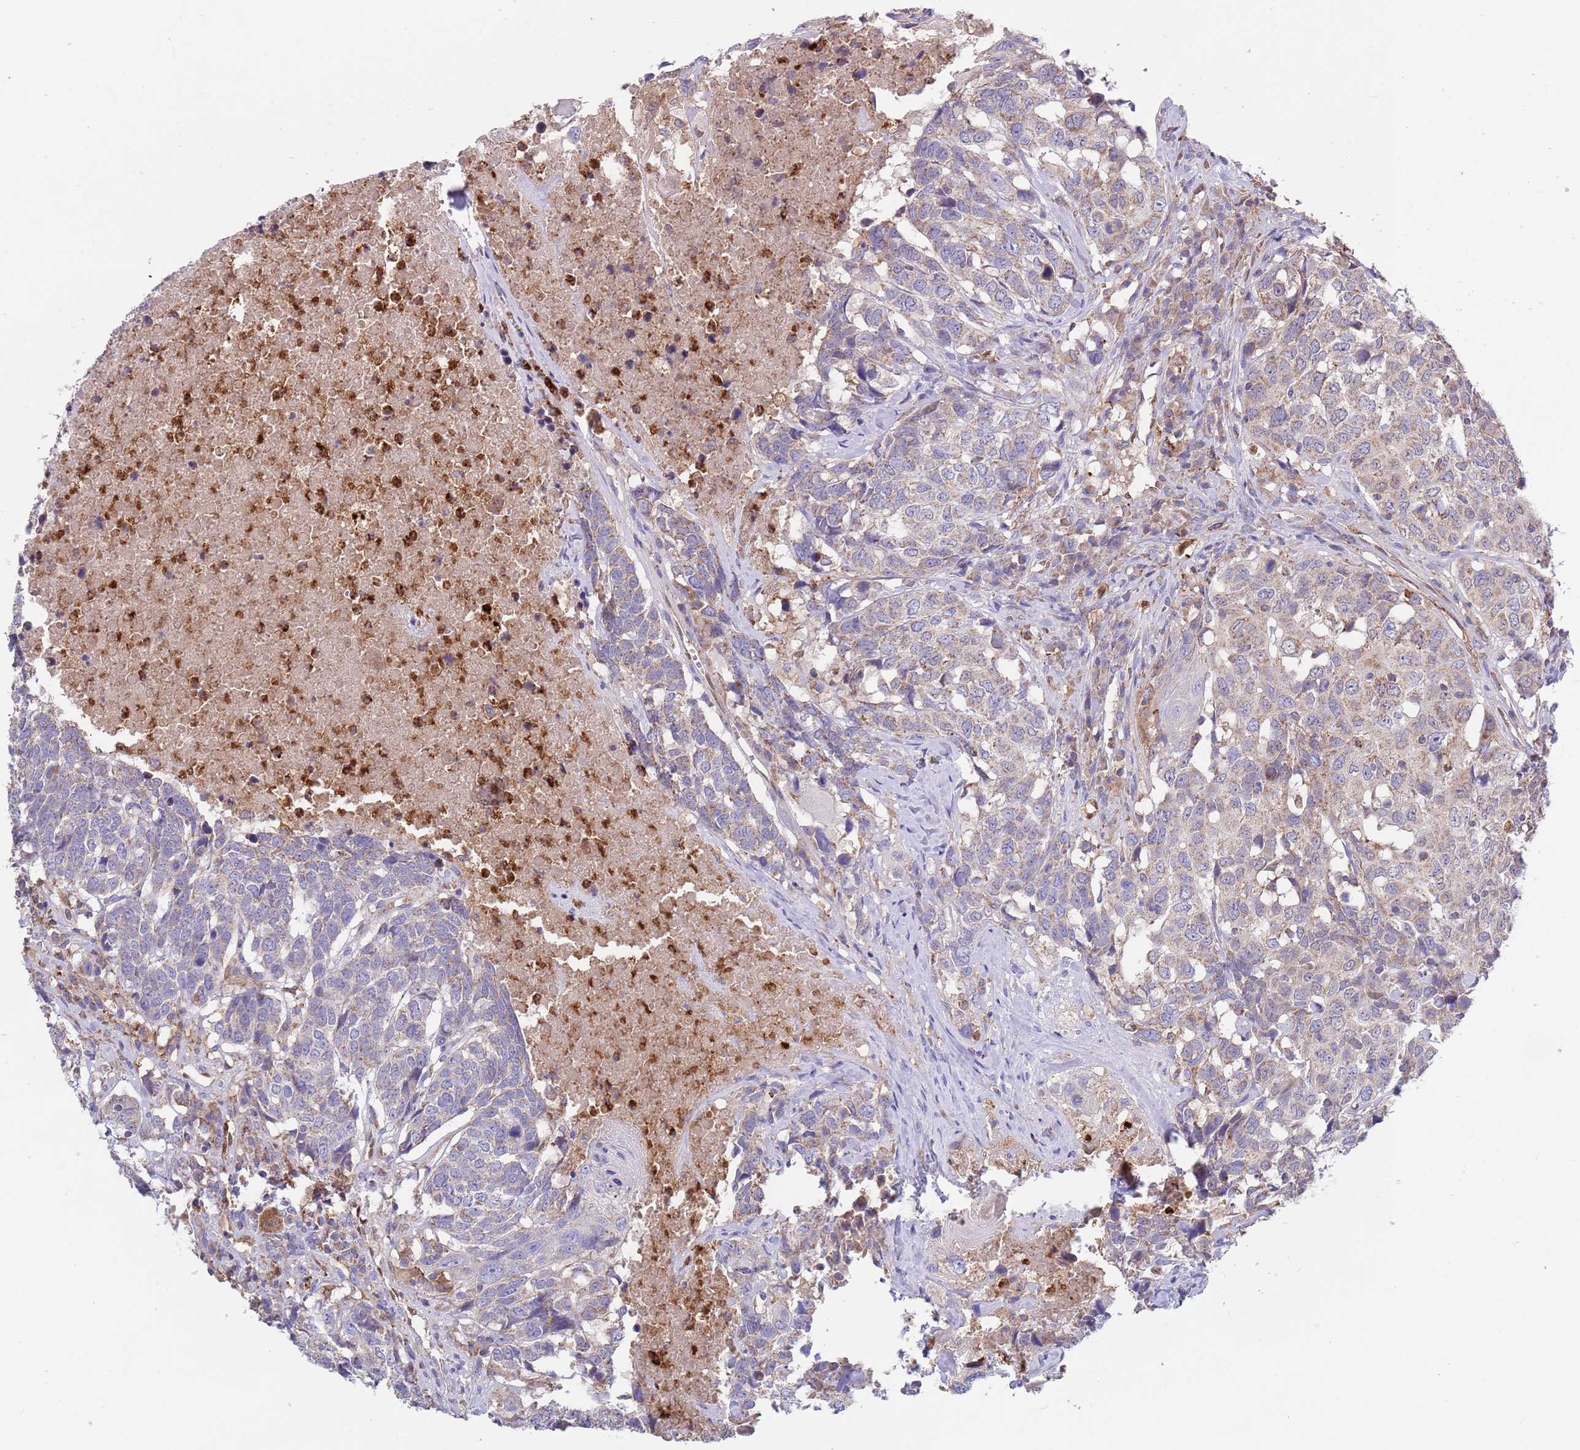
{"staining": {"intensity": "weak", "quantity": "25%-75%", "location": "cytoplasmic/membranous"}, "tissue": "head and neck cancer", "cell_type": "Tumor cells", "image_type": "cancer", "snomed": [{"axis": "morphology", "description": "Squamous cell carcinoma, NOS"}, {"axis": "topography", "description": "Head-Neck"}], "caption": "The micrograph exhibits staining of head and neck cancer, revealing weak cytoplasmic/membranous protein staining (brown color) within tumor cells. (Stains: DAB (3,3'-diaminobenzidine) in brown, nuclei in blue, Microscopy: brightfield microscopy at high magnification).", "gene": "DDT", "patient": {"sex": "male", "age": 66}}